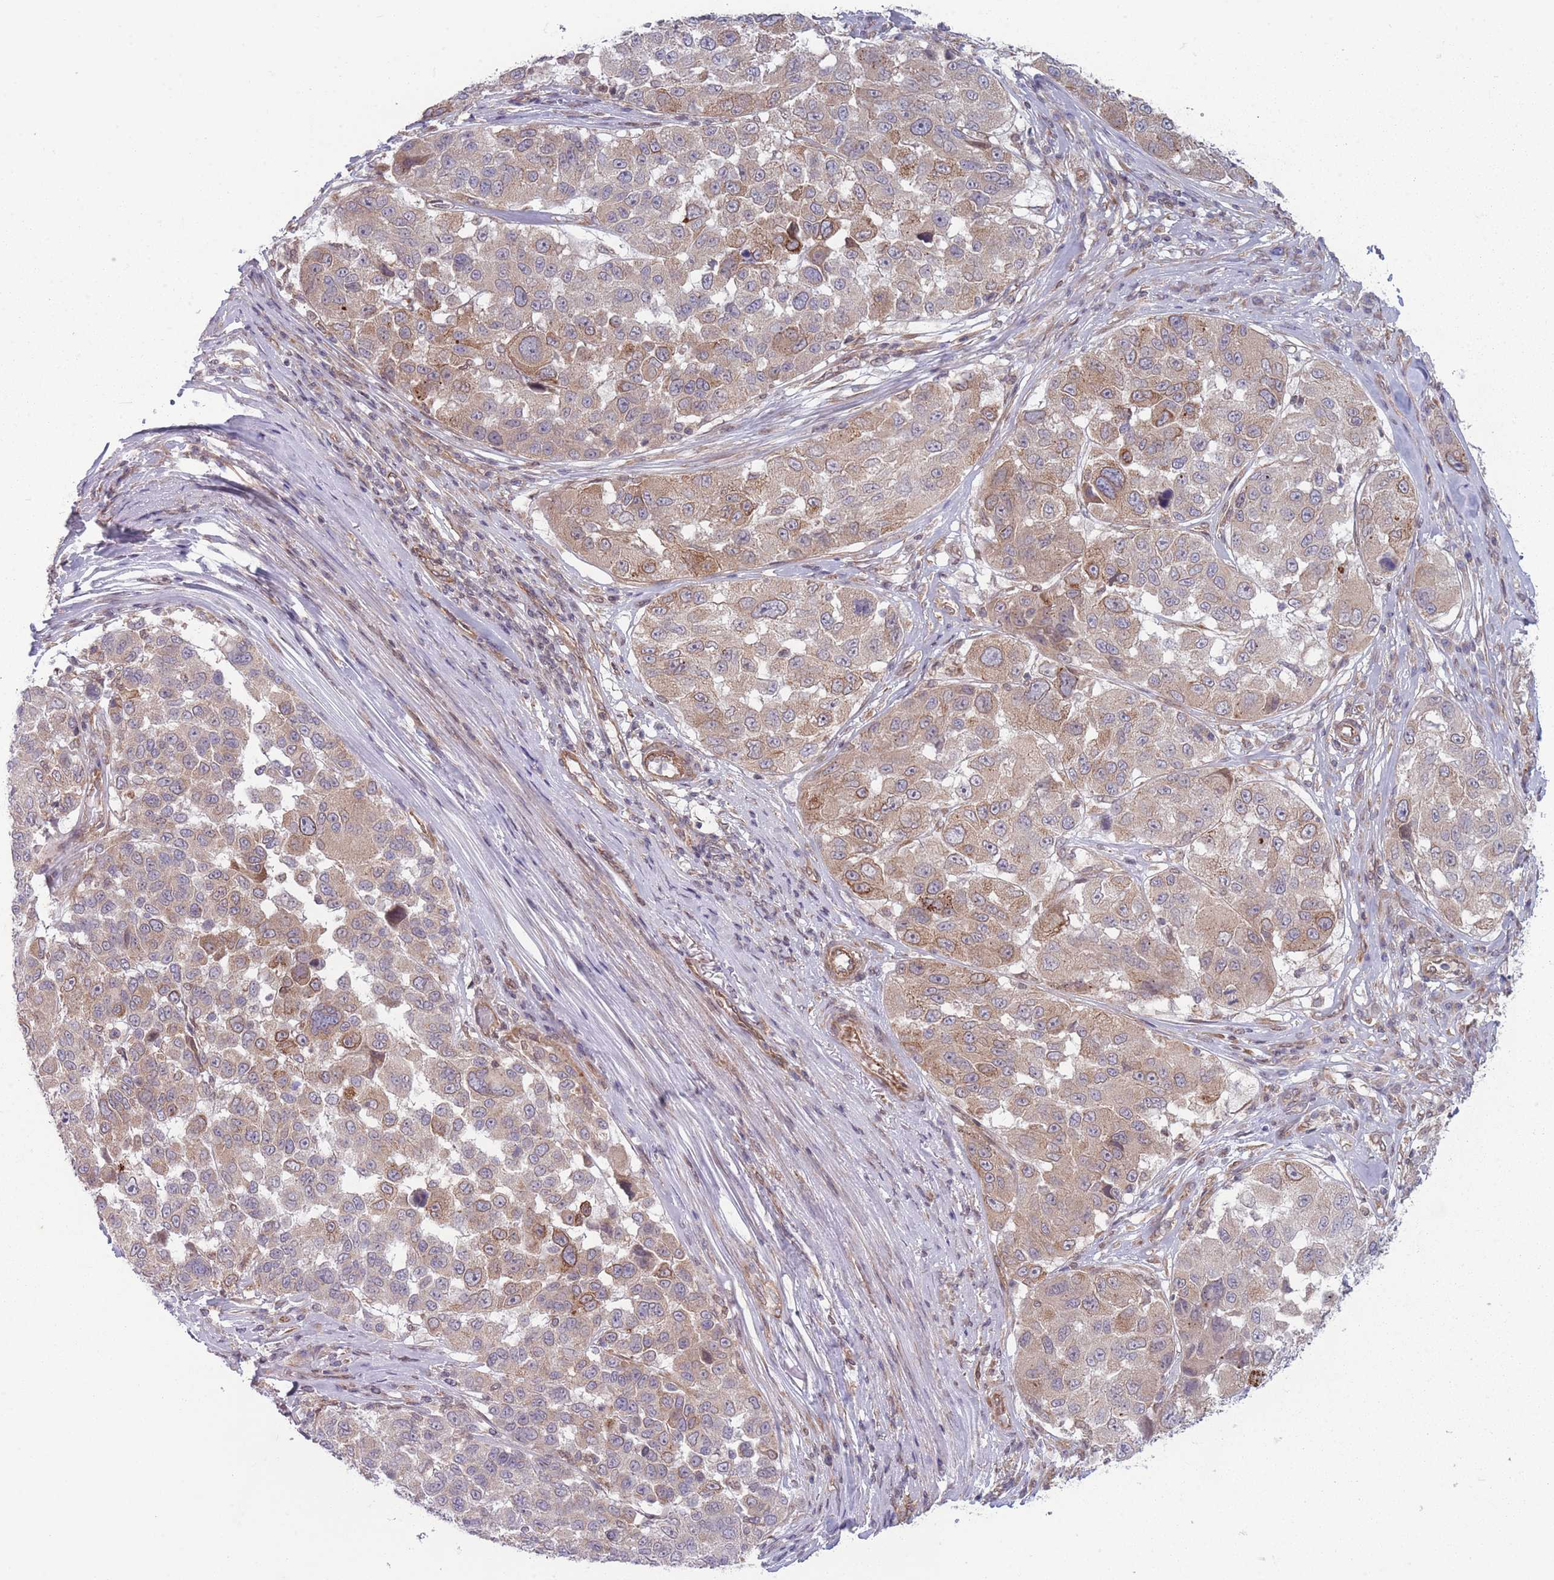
{"staining": {"intensity": "moderate", "quantity": ">75%", "location": "cytoplasmic/membranous"}, "tissue": "melanoma", "cell_type": "Tumor cells", "image_type": "cancer", "snomed": [{"axis": "morphology", "description": "Malignant melanoma, NOS"}, {"axis": "topography", "description": "Skin"}], "caption": "This is a histology image of IHC staining of melanoma, which shows moderate staining in the cytoplasmic/membranous of tumor cells.", "gene": "VRK2", "patient": {"sex": "female", "age": 66}}